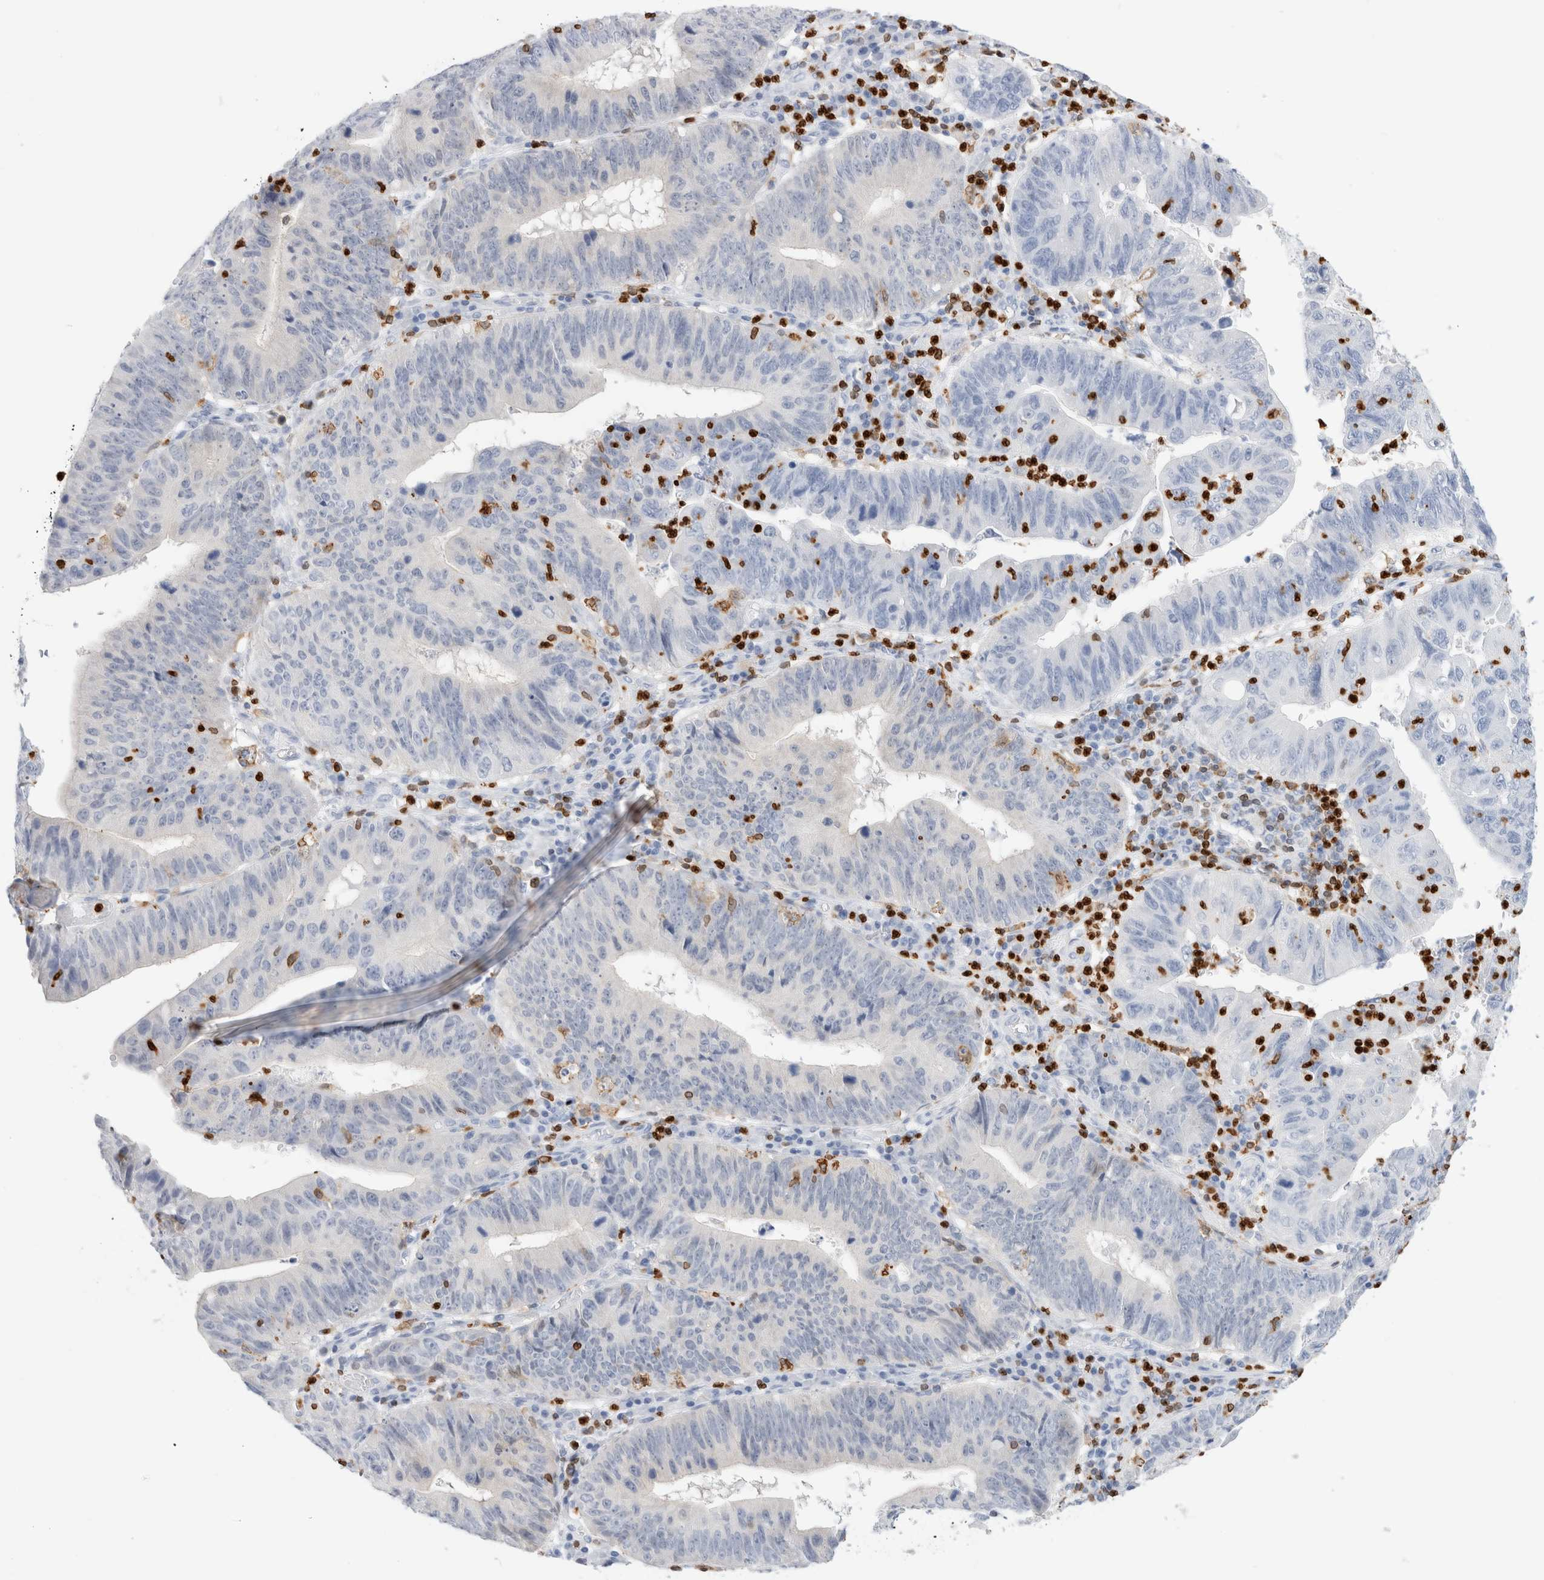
{"staining": {"intensity": "negative", "quantity": "none", "location": "none"}, "tissue": "stomach cancer", "cell_type": "Tumor cells", "image_type": "cancer", "snomed": [{"axis": "morphology", "description": "Adenocarcinoma, NOS"}, {"axis": "topography", "description": "Stomach"}], "caption": "A histopathology image of adenocarcinoma (stomach) stained for a protein reveals no brown staining in tumor cells.", "gene": "ALOX5AP", "patient": {"sex": "male", "age": 59}}